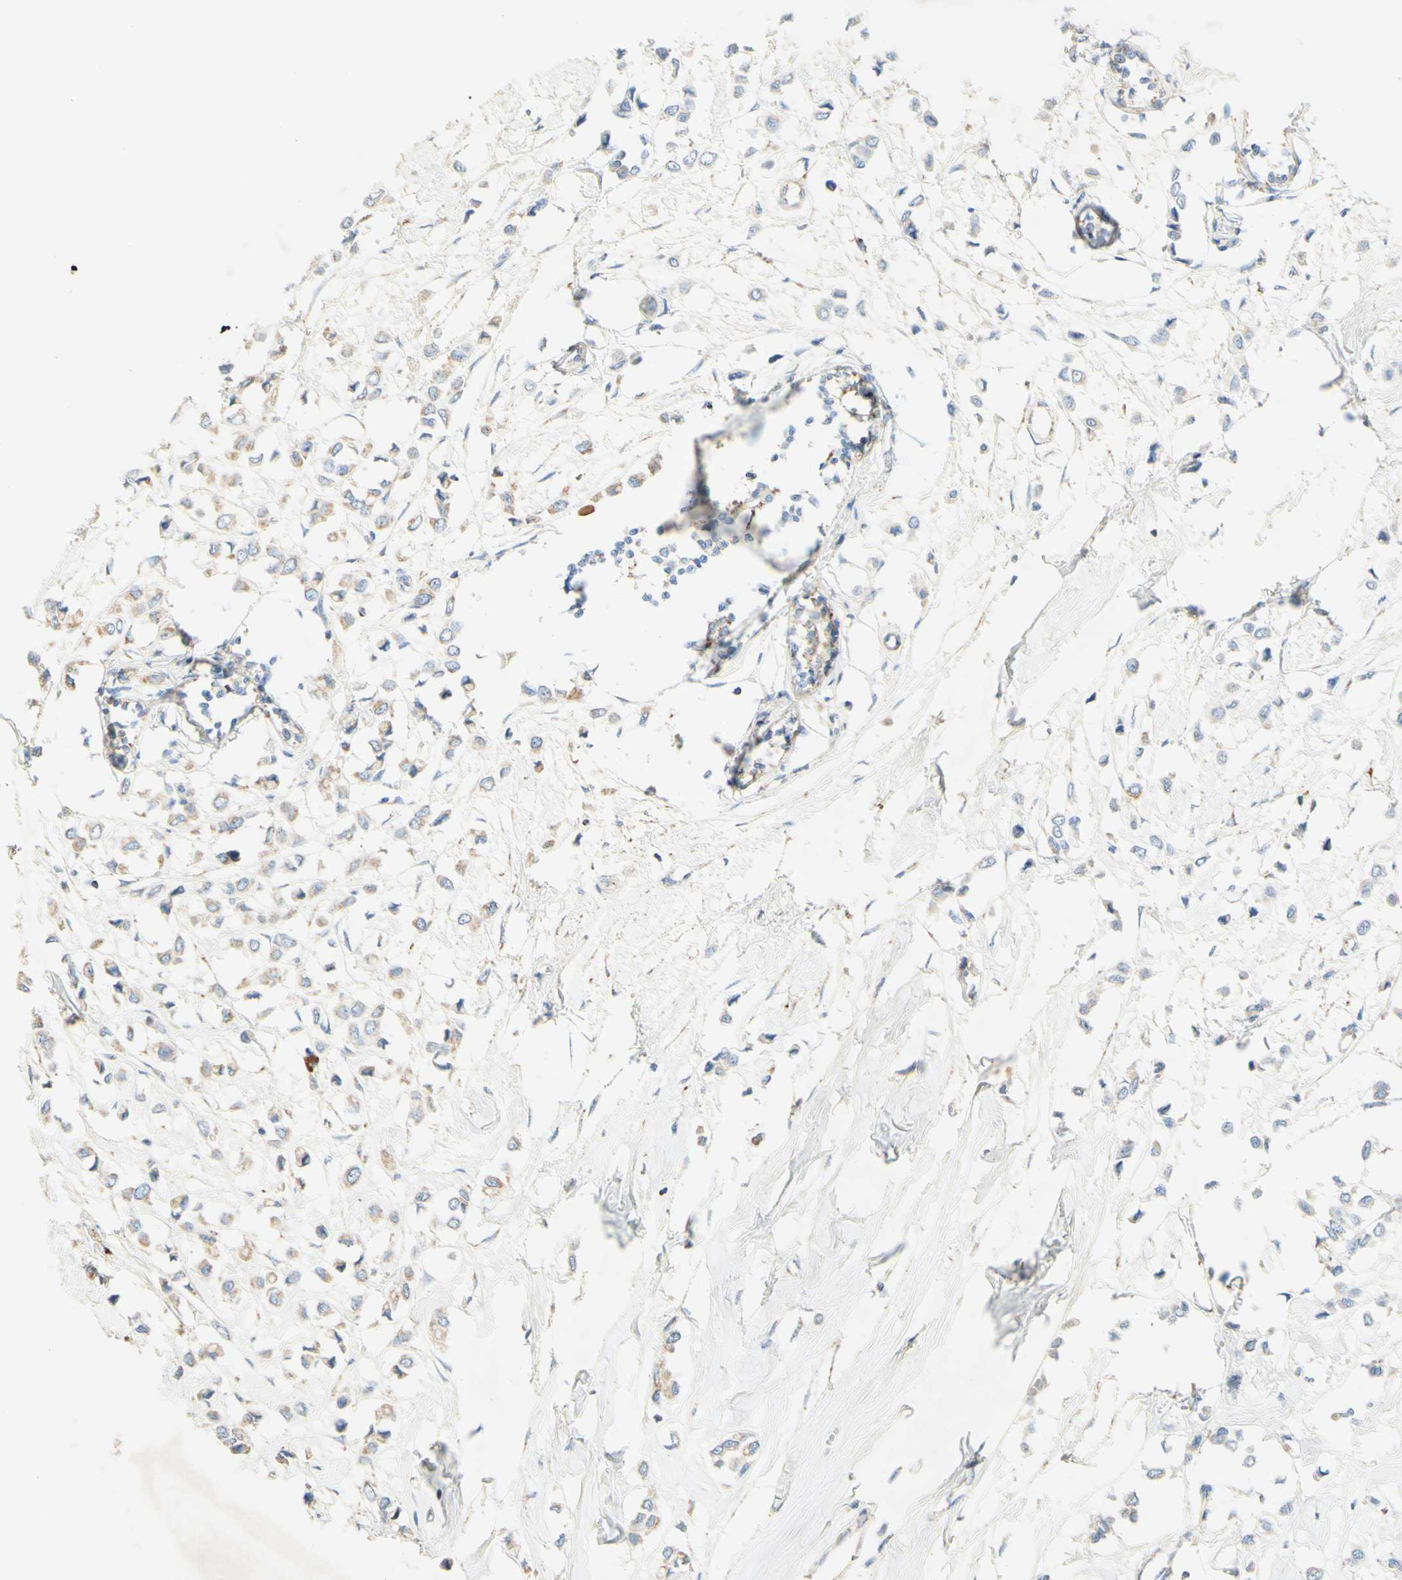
{"staining": {"intensity": "moderate", "quantity": "<25%", "location": "cytoplasmic/membranous"}, "tissue": "breast cancer", "cell_type": "Tumor cells", "image_type": "cancer", "snomed": [{"axis": "morphology", "description": "Lobular carcinoma"}, {"axis": "topography", "description": "Breast"}], "caption": "Breast cancer stained with DAB (3,3'-diaminobenzidine) immunohistochemistry (IHC) exhibits low levels of moderate cytoplasmic/membranous expression in approximately <25% of tumor cells. (DAB = brown stain, brightfield microscopy at high magnification).", "gene": "OXCT1", "patient": {"sex": "female", "age": 51}}